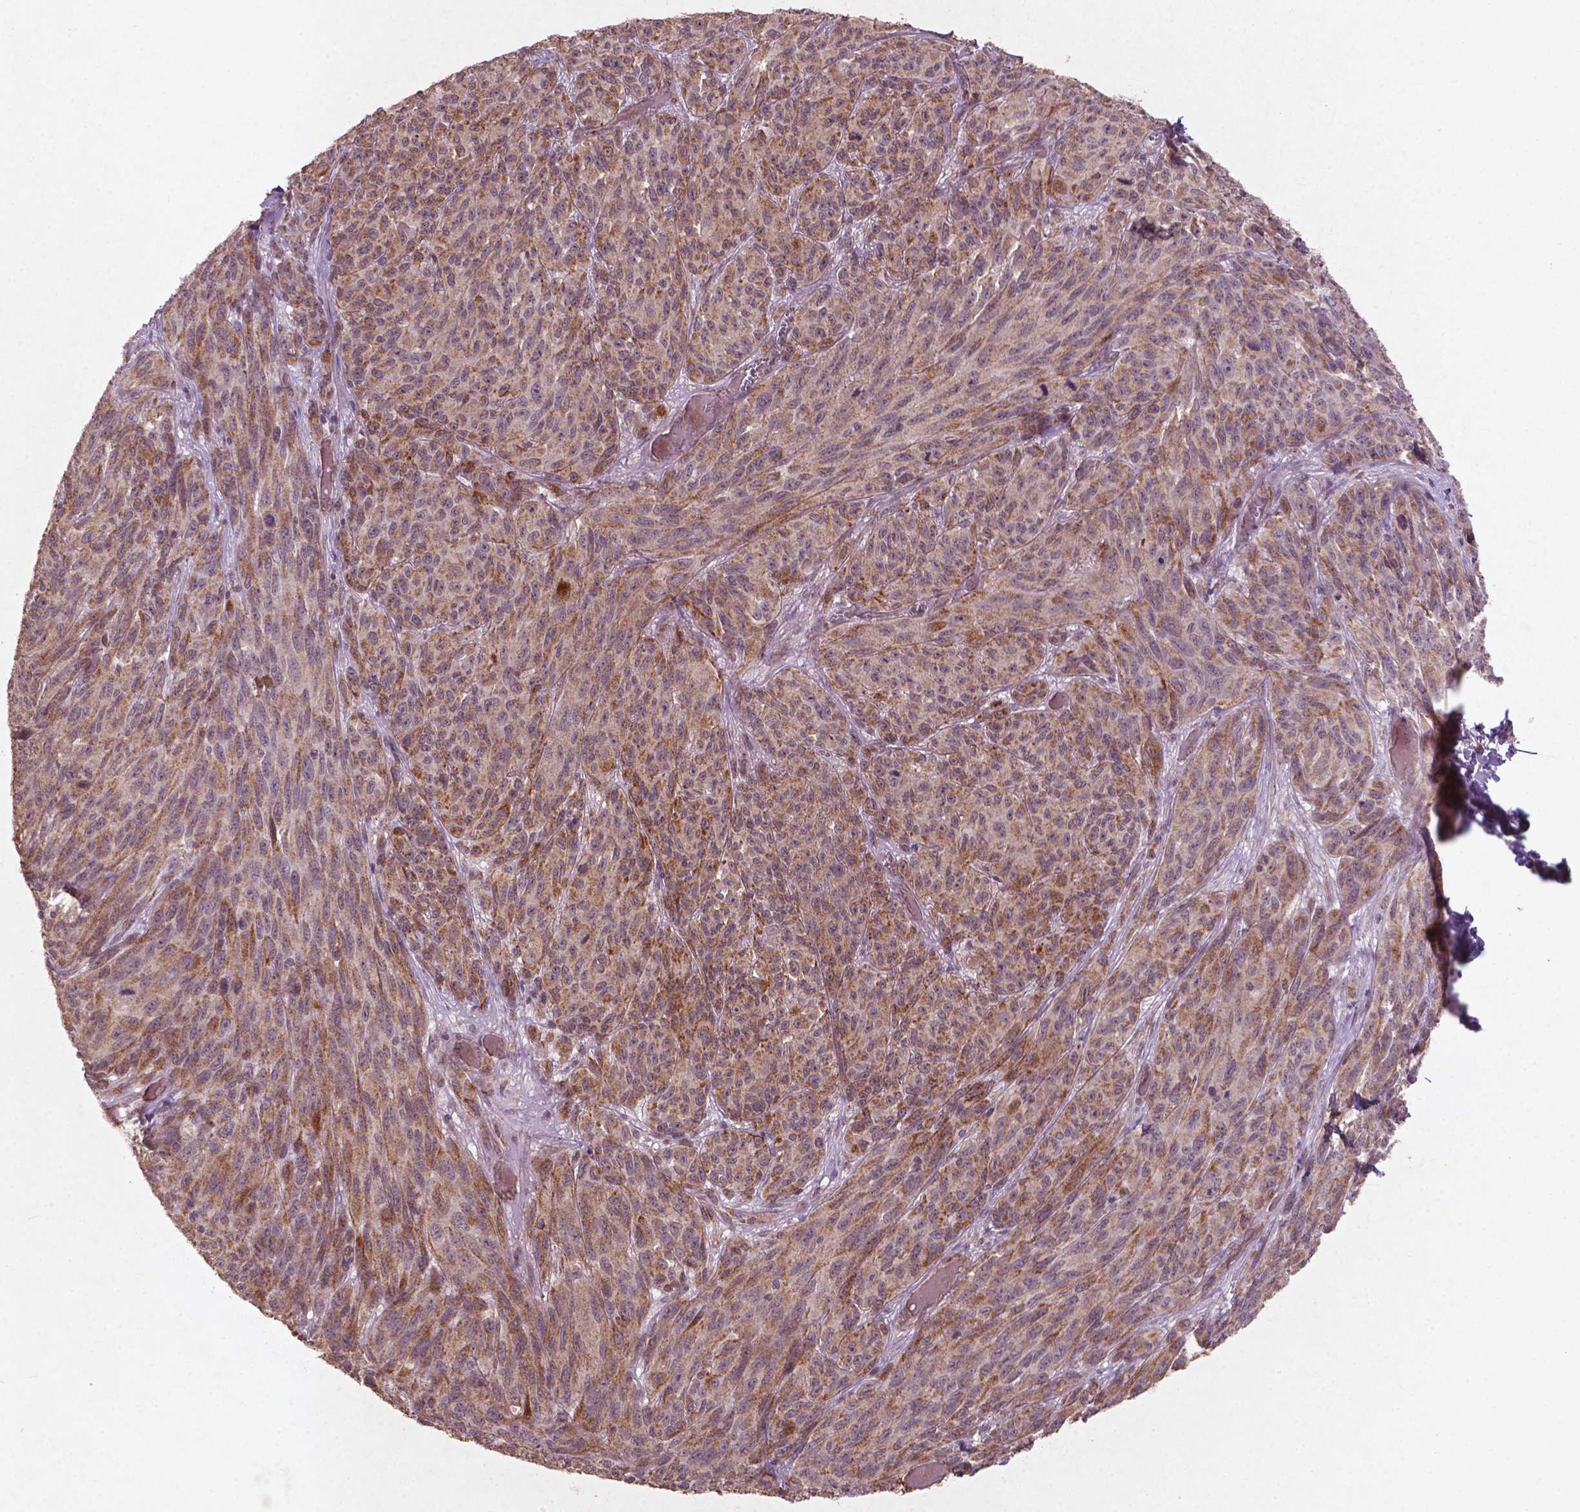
{"staining": {"intensity": "moderate", "quantity": "25%-75%", "location": "cytoplasmic/membranous"}, "tissue": "melanoma", "cell_type": "Tumor cells", "image_type": "cancer", "snomed": [{"axis": "morphology", "description": "Malignant melanoma, NOS"}, {"axis": "topography", "description": "Vulva, labia, clitoris and Bartholin´s gland, NO"}], "caption": "Immunohistochemistry (IHC) staining of melanoma, which reveals medium levels of moderate cytoplasmic/membranous positivity in approximately 25%-75% of tumor cells indicating moderate cytoplasmic/membranous protein expression. The staining was performed using DAB (brown) for protein detection and nuclei were counterstained in hematoxylin (blue).", "gene": "SMAD2", "patient": {"sex": "female", "age": 75}}